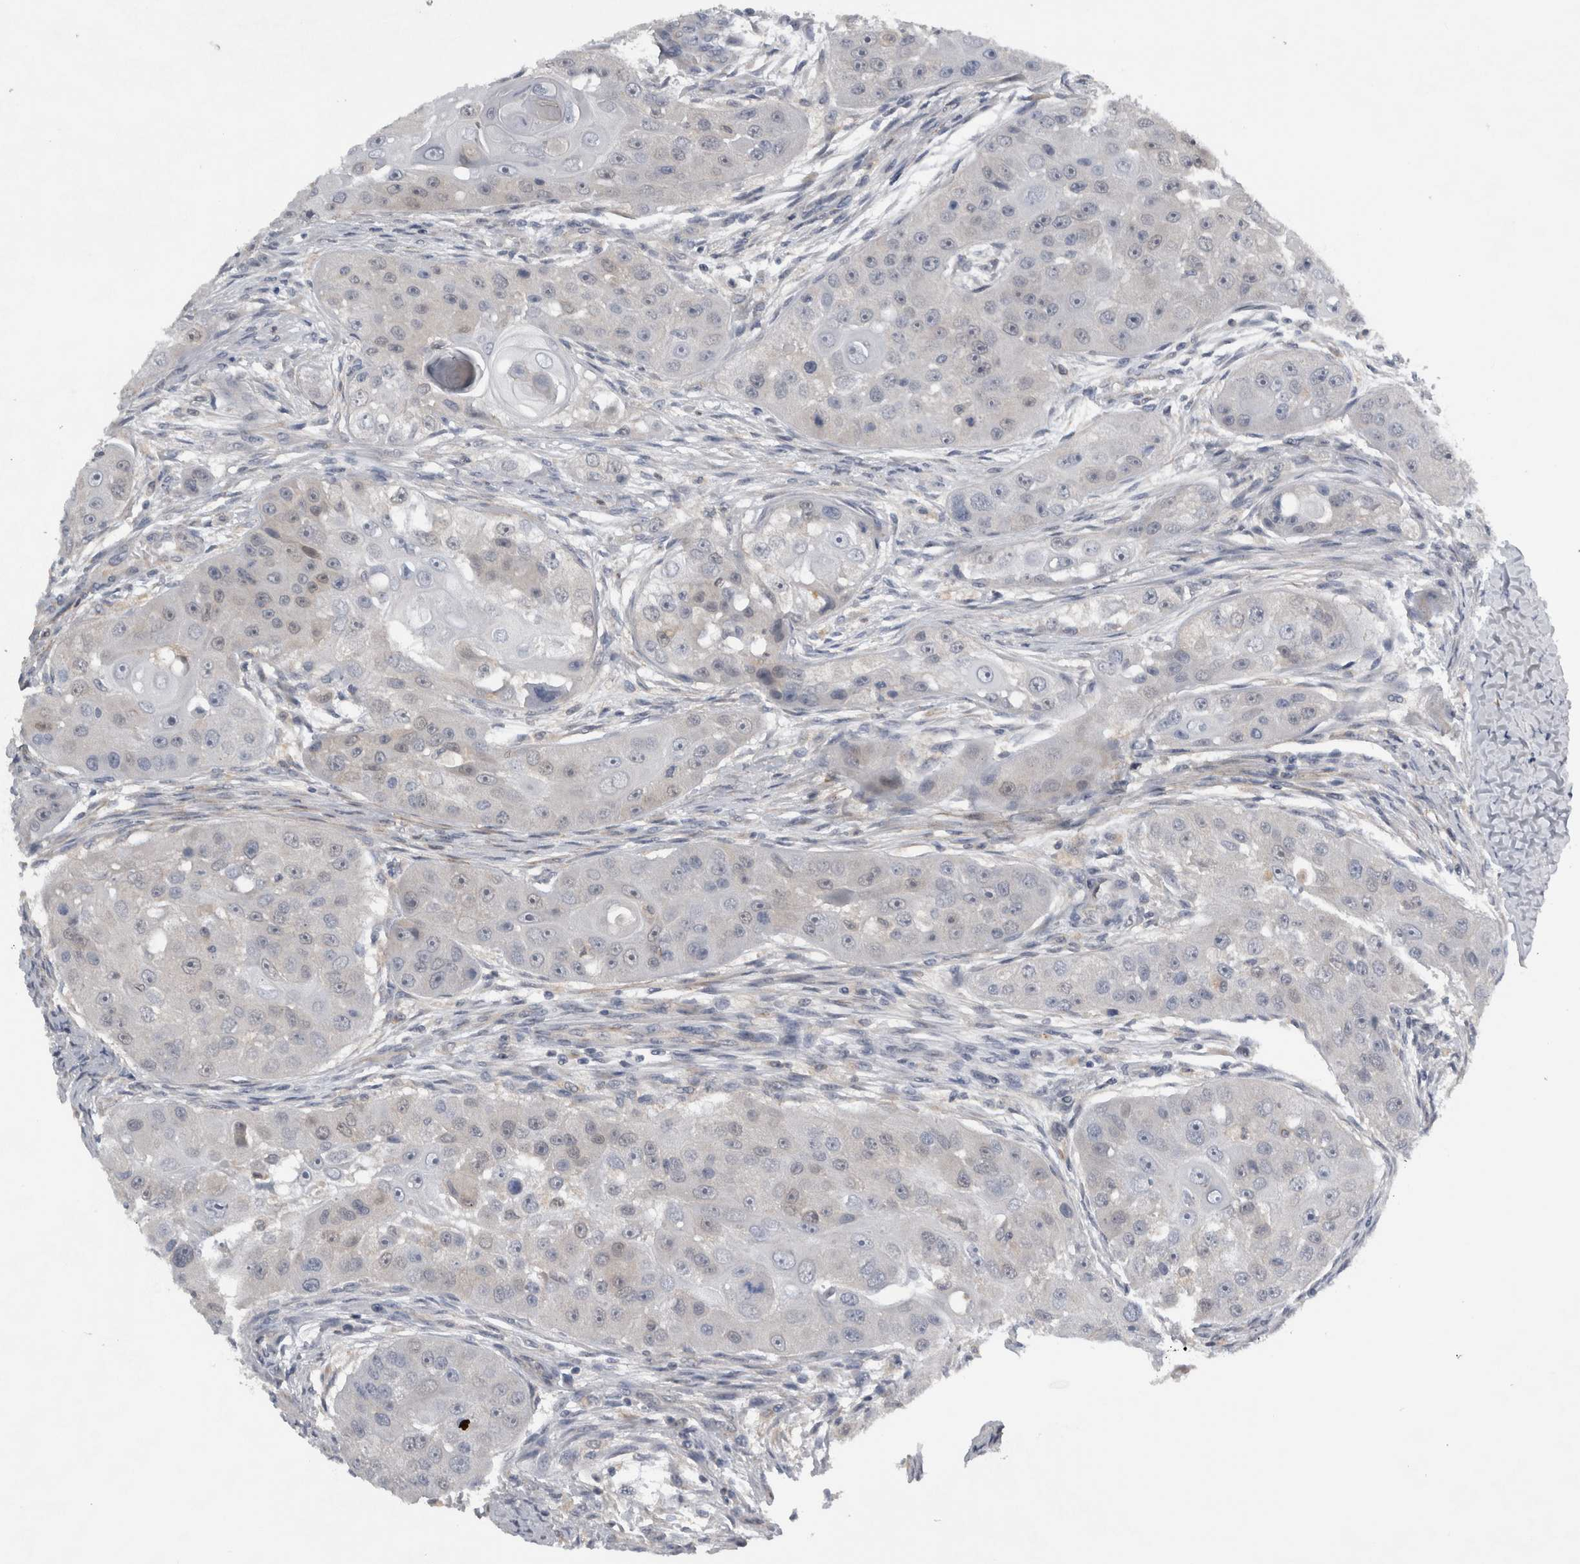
{"staining": {"intensity": "weak", "quantity": "<25%", "location": "nuclear"}, "tissue": "head and neck cancer", "cell_type": "Tumor cells", "image_type": "cancer", "snomed": [{"axis": "morphology", "description": "Normal tissue, NOS"}, {"axis": "morphology", "description": "Squamous cell carcinoma, NOS"}, {"axis": "topography", "description": "Skeletal muscle"}, {"axis": "topography", "description": "Head-Neck"}], "caption": "Tumor cells show no significant staining in head and neck squamous cell carcinoma.", "gene": "NAPRT", "patient": {"sex": "male", "age": 51}}